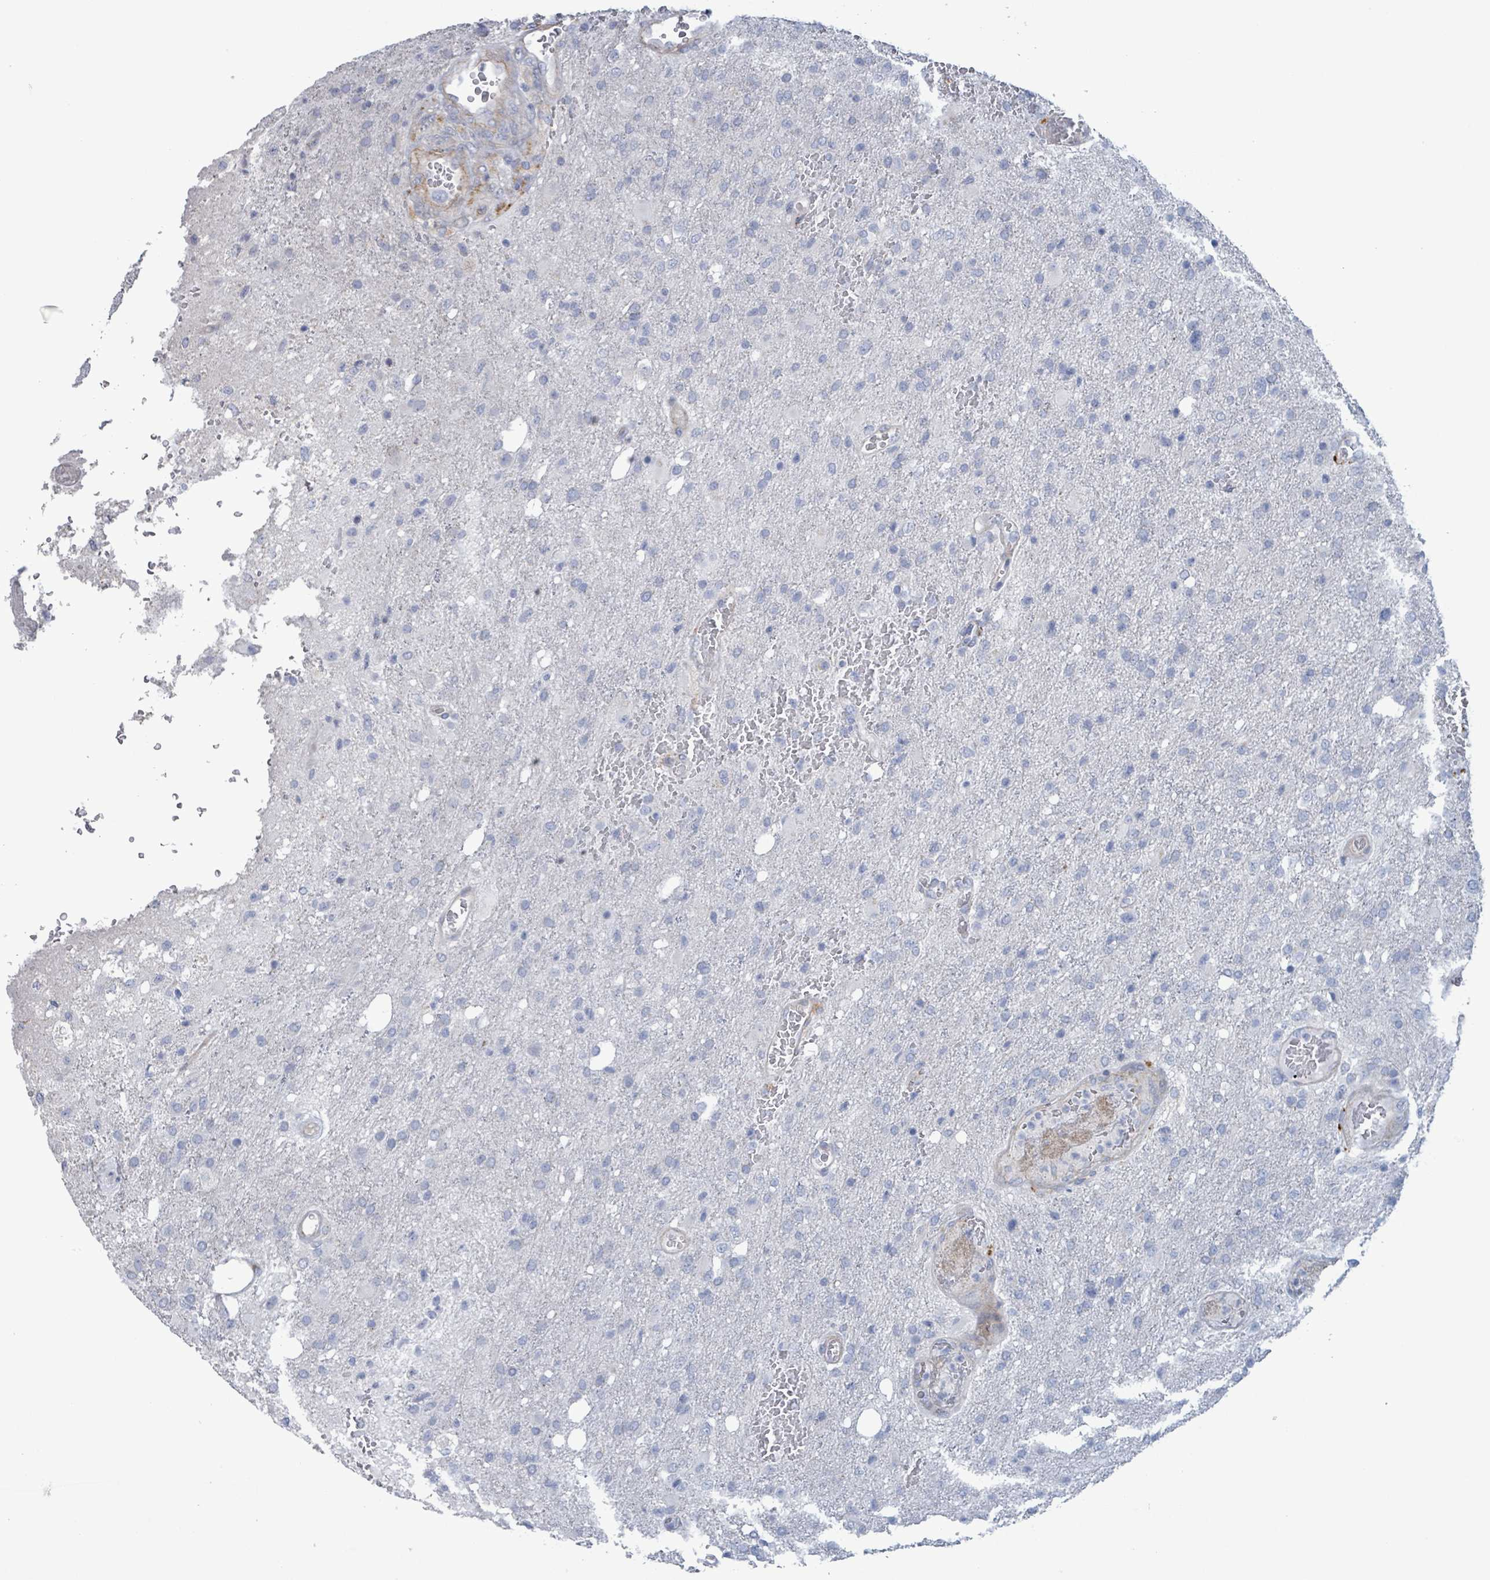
{"staining": {"intensity": "negative", "quantity": "none", "location": "none"}, "tissue": "glioma", "cell_type": "Tumor cells", "image_type": "cancer", "snomed": [{"axis": "morphology", "description": "Glioma, malignant, High grade"}, {"axis": "topography", "description": "Brain"}], "caption": "Tumor cells show no significant protein staining in malignant high-grade glioma.", "gene": "PKLR", "patient": {"sex": "female", "age": 74}}